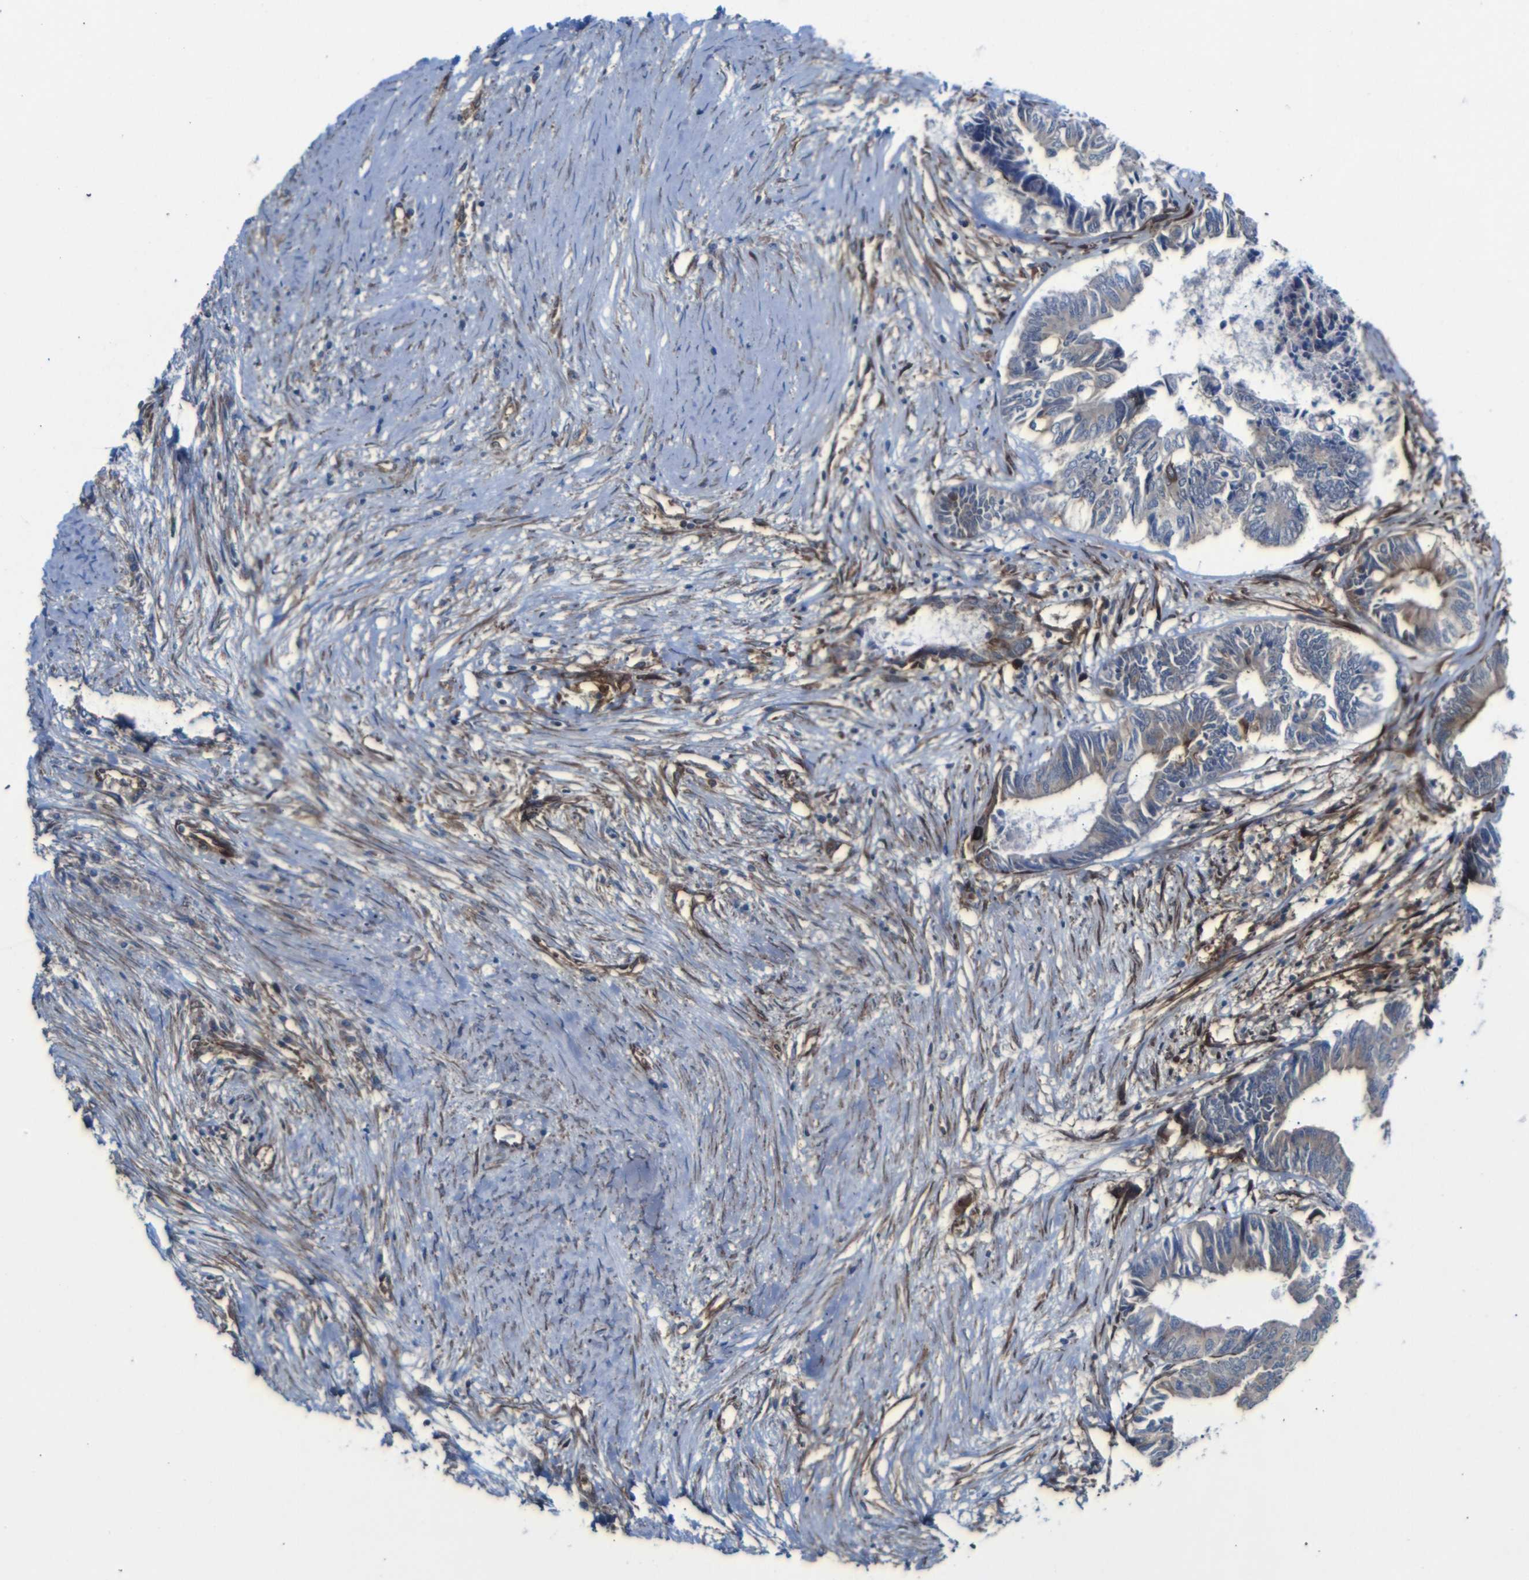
{"staining": {"intensity": "moderate", "quantity": "25%-75%", "location": "cytoplasmic/membranous"}, "tissue": "colorectal cancer", "cell_type": "Tumor cells", "image_type": "cancer", "snomed": [{"axis": "morphology", "description": "Adenocarcinoma, NOS"}, {"axis": "topography", "description": "Rectum"}], "caption": "Protein staining of colorectal cancer tissue exhibits moderate cytoplasmic/membranous positivity in about 25%-75% of tumor cells.", "gene": "PARP14", "patient": {"sex": "male", "age": 63}}